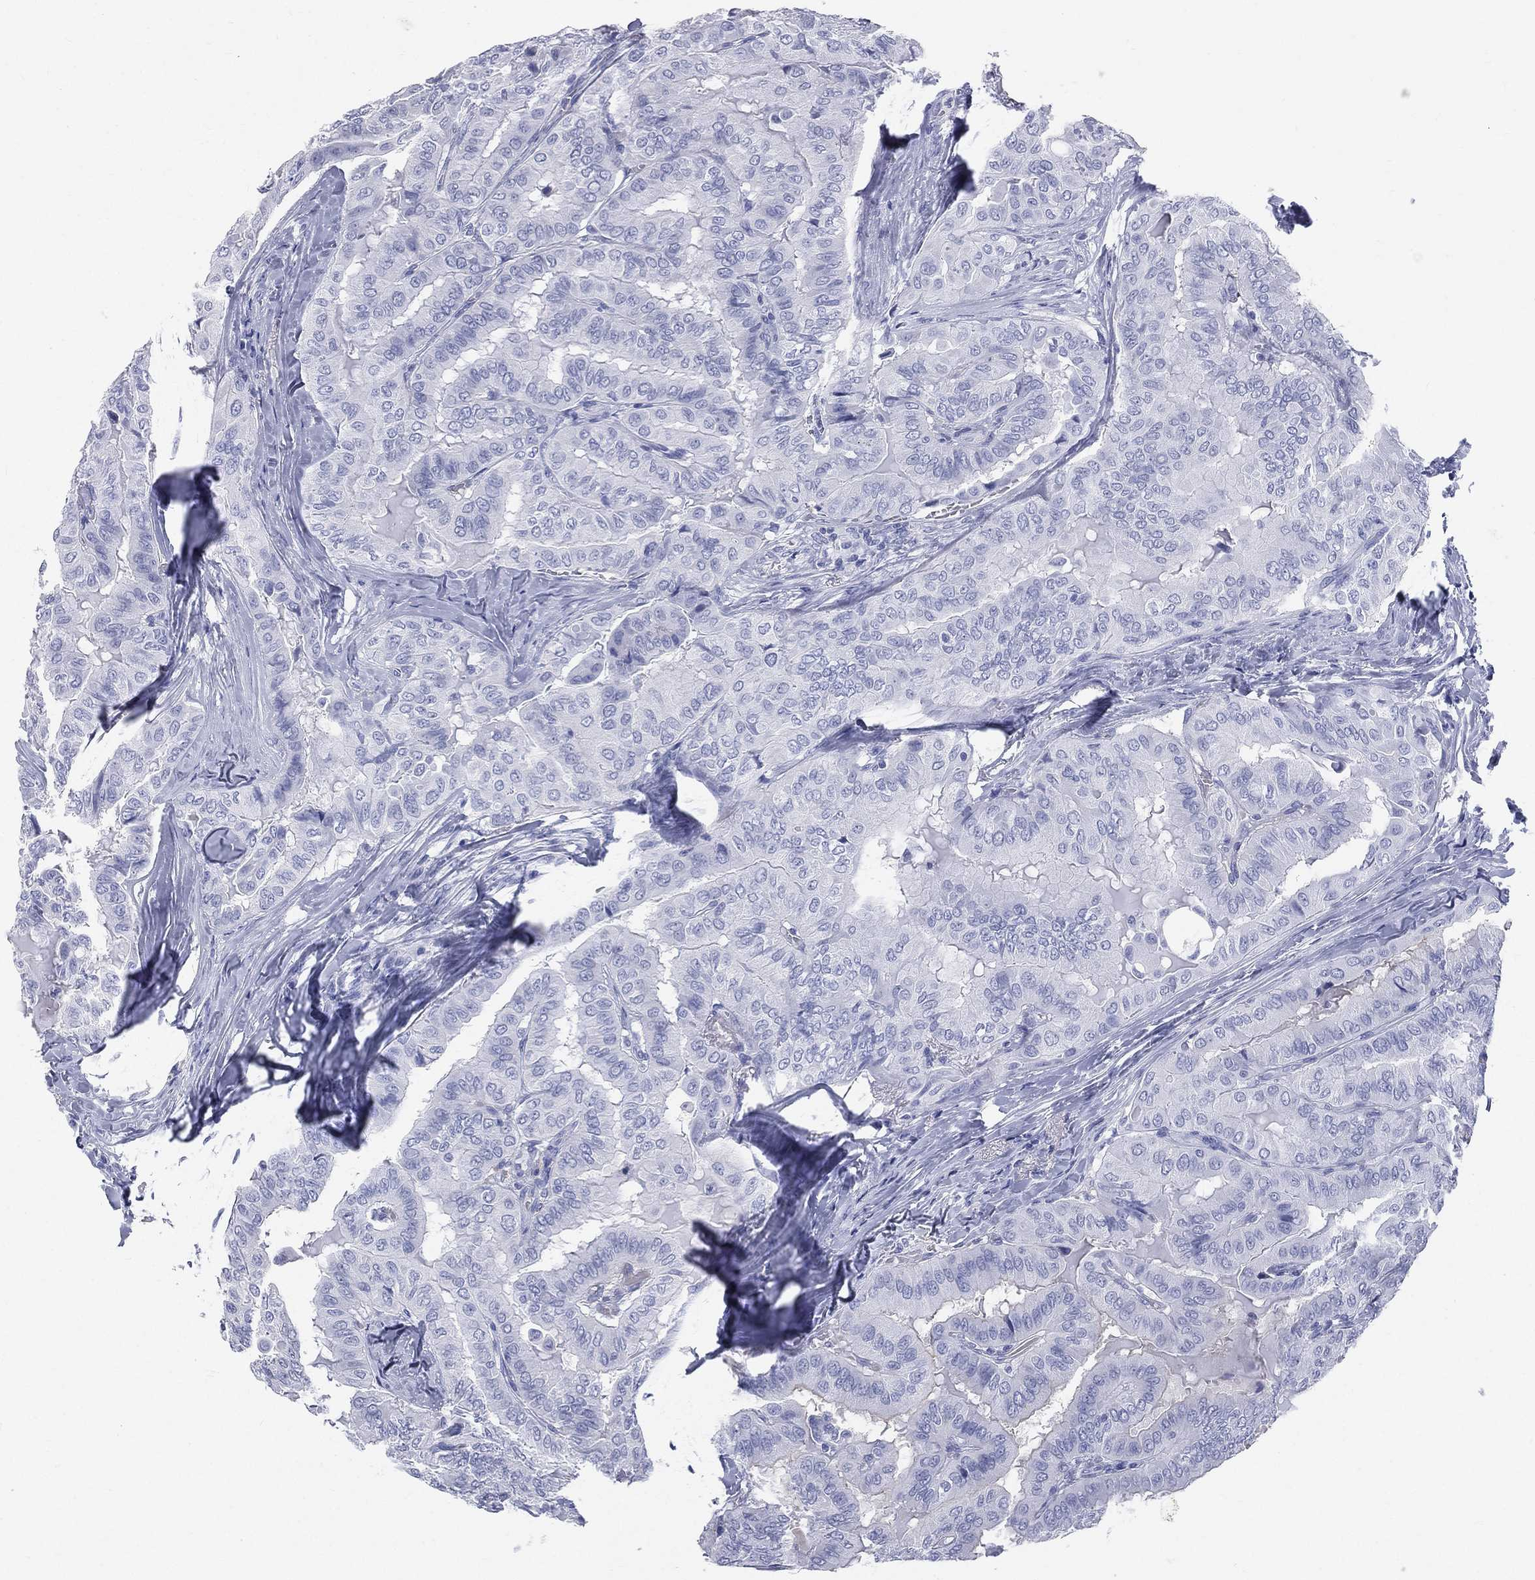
{"staining": {"intensity": "negative", "quantity": "none", "location": "none"}, "tissue": "thyroid cancer", "cell_type": "Tumor cells", "image_type": "cancer", "snomed": [{"axis": "morphology", "description": "Papillary adenocarcinoma, NOS"}, {"axis": "topography", "description": "Thyroid gland"}], "caption": "DAB immunohistochemical staining of human thyroid cancer shows no significant expression in tumor cells.", "gene": "HP", "patient": {"sex": "female", "age": 68}}